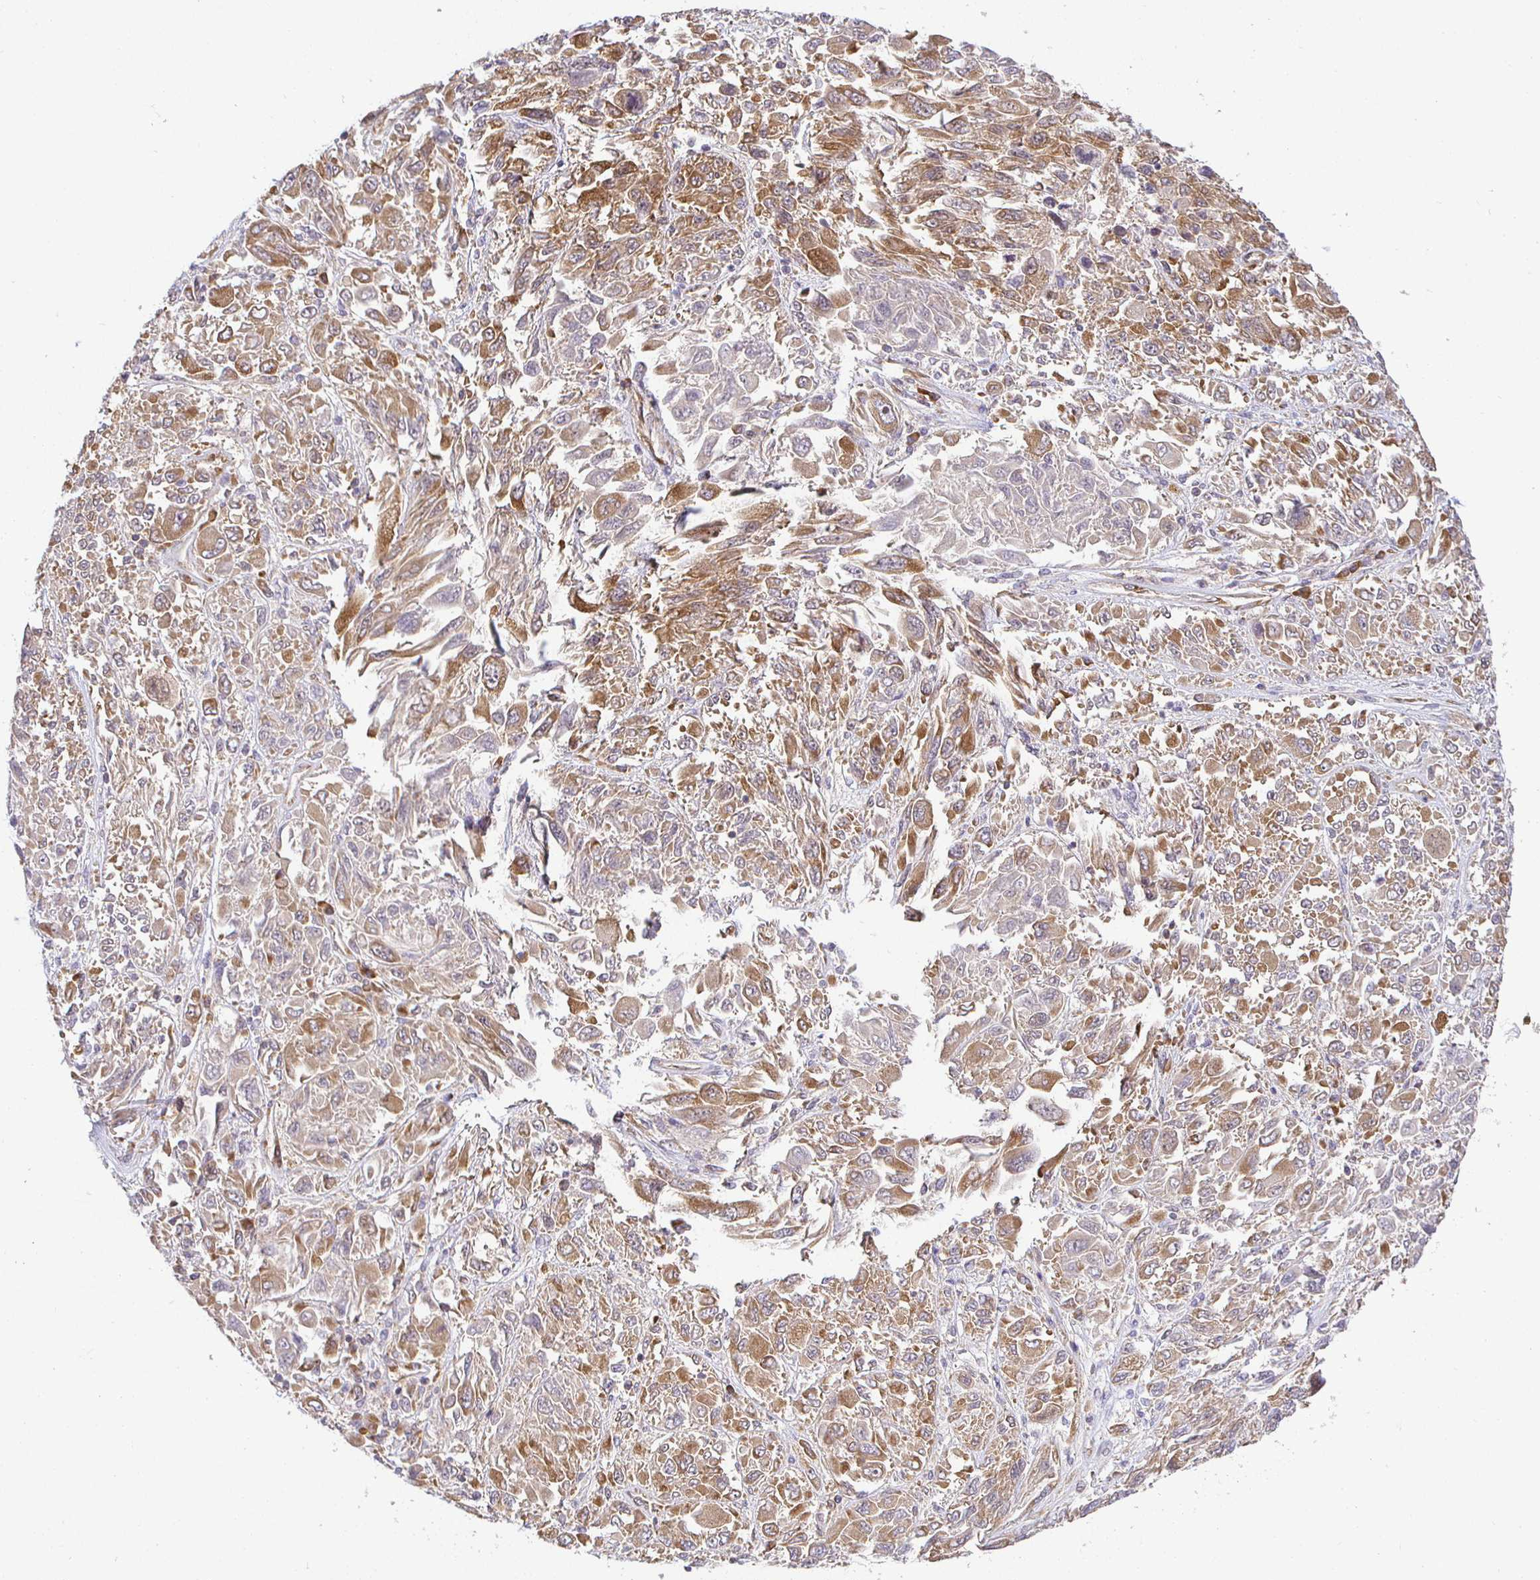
{"staining": {"intensity": "moderate", "quantity": "25%-75%", "location": "cytoplasmic/membranous"}, "tissue": "melanoma", "cell_type": "Tumor cells", "image_type": "cancer", "snomed": [{"axis": "morphology", "description": "Malignant melanoma, NOS"}, {"axis": "topography", "description": "Skin"}], "caption": "Protein expression analysis of malignant melanoma exhibits moderate cytoplasmic/membranous staining in about 25%-75% of tumor cells.", "gene": "IRAK1", "patient": {"sex": "female", "age": 91}}